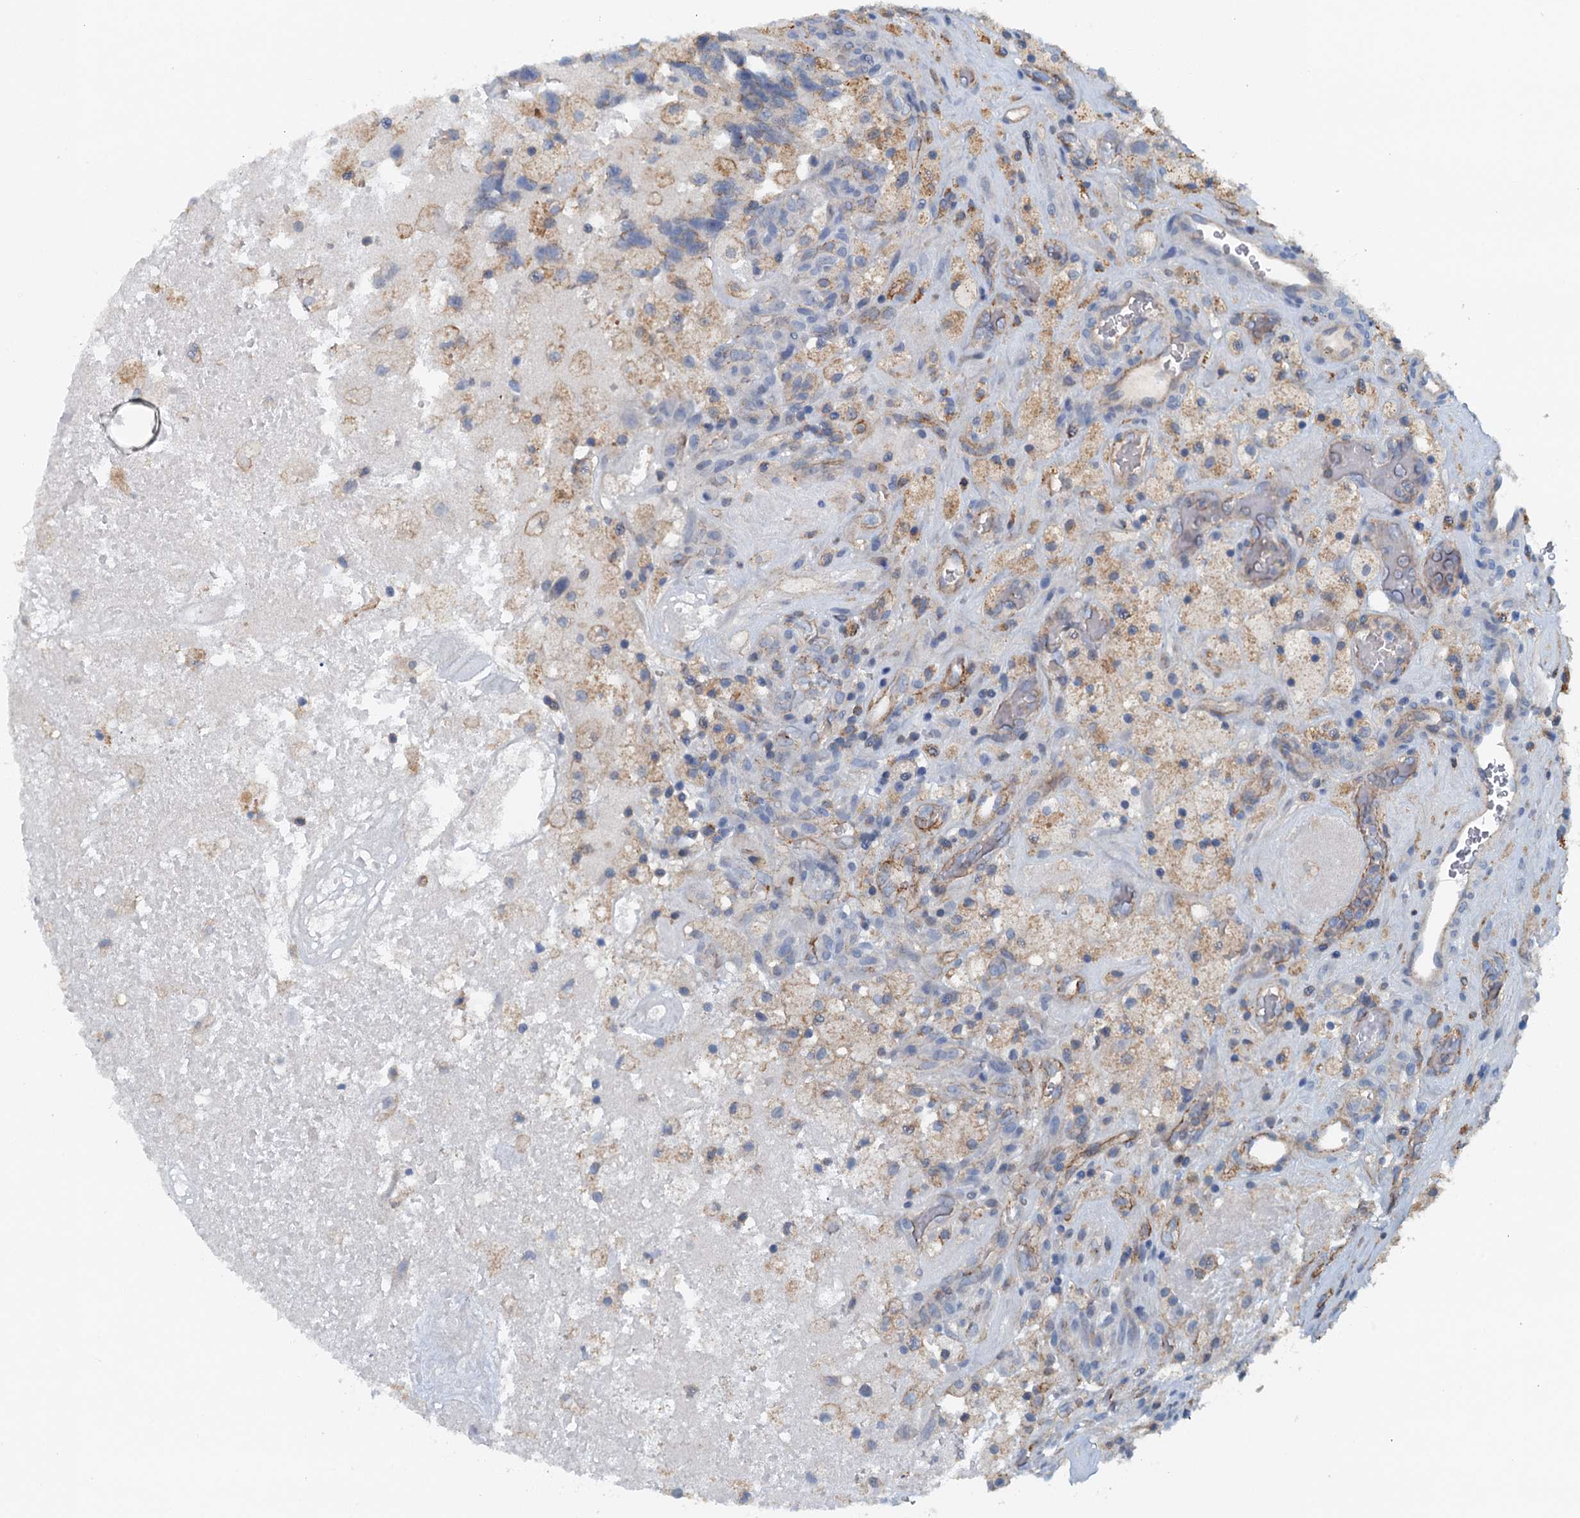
{"staining": {"intensity": "negative", "quantity": "none", "location": "none"}, "tissue": "glioma", "cell_type": "Tumor cells", "image_type": "cancer", "snomed": [{"axis": "morphology", "description": "Glioma, malignant, High grade"}, {"axis": "topography", "description": "Brain"}], "caption": "A high-resolution histopathology image shows IHC staining of high-grade glioma (malignant), which exhibits no significant expression in tumor cells.", "gene": "THAP10", "patient": {"sex": "male", "age": 76}}